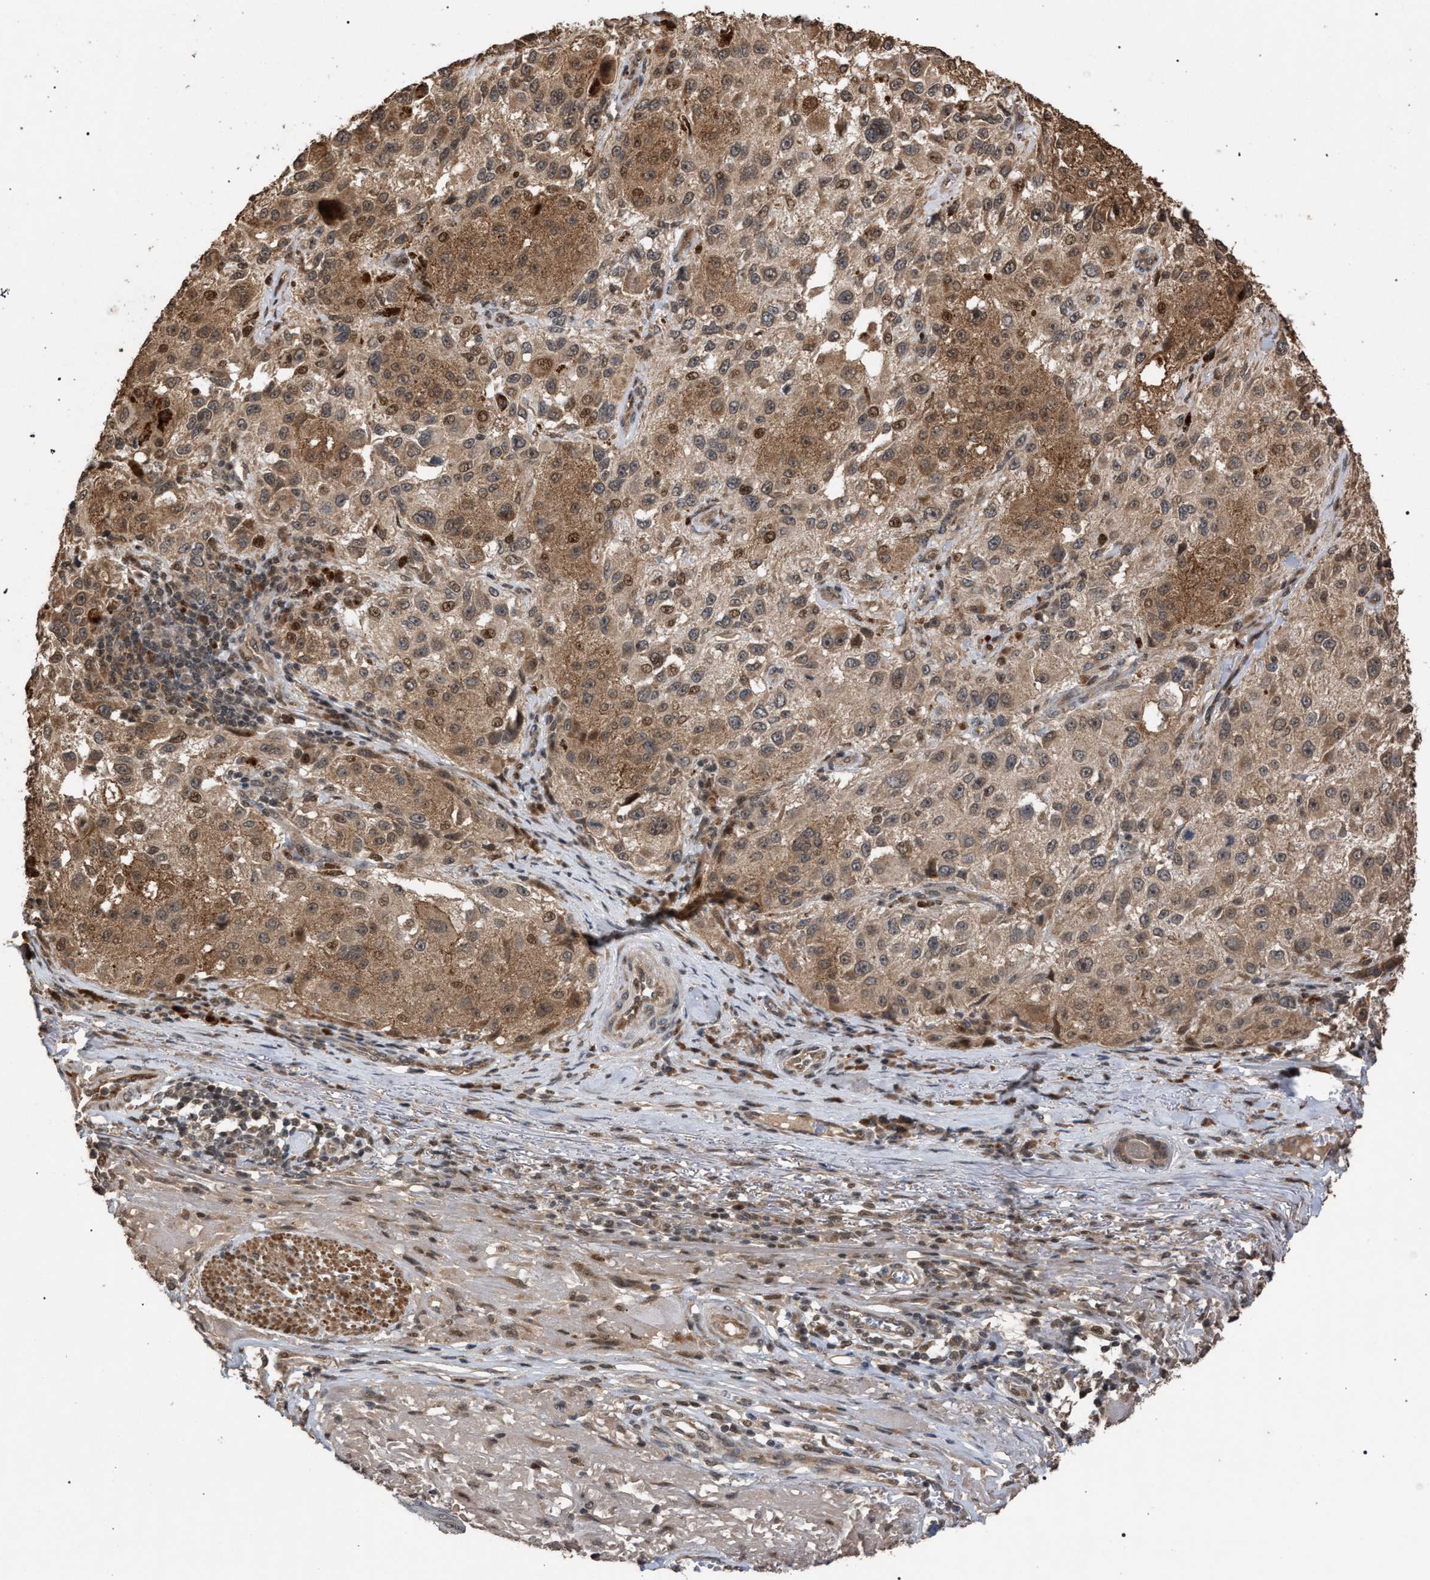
{"staining": {"intensity": "moderate", "quantity": ">75%", "location": "cytoplasmic/membranous"}, "tissue": "melanoma", "cell_type": "Tumor cells", "image_type": "cancer", "snomed": [{"axis": "morphology", "description": "Necrosis, NOS"}, {"axis": "morphology", "description": "Malignant melanoma, NOS"}, {"axis": "topography", "description": "Skin"}], "caption": "Immunohistochemistry (IHC) of melanoma shows medium levels of moderate cytoplasmic/membranous expression in about >75% of tumor cells. The staining was performed using DAB (3,3'-diaminobenzidine) to visualize the protein expression in brown, while the nuclei were stained in blue with hematoxylin (Magnification: 20x).", "gene": "NAA35", "patient": {"sex": "female", "age": 87}}